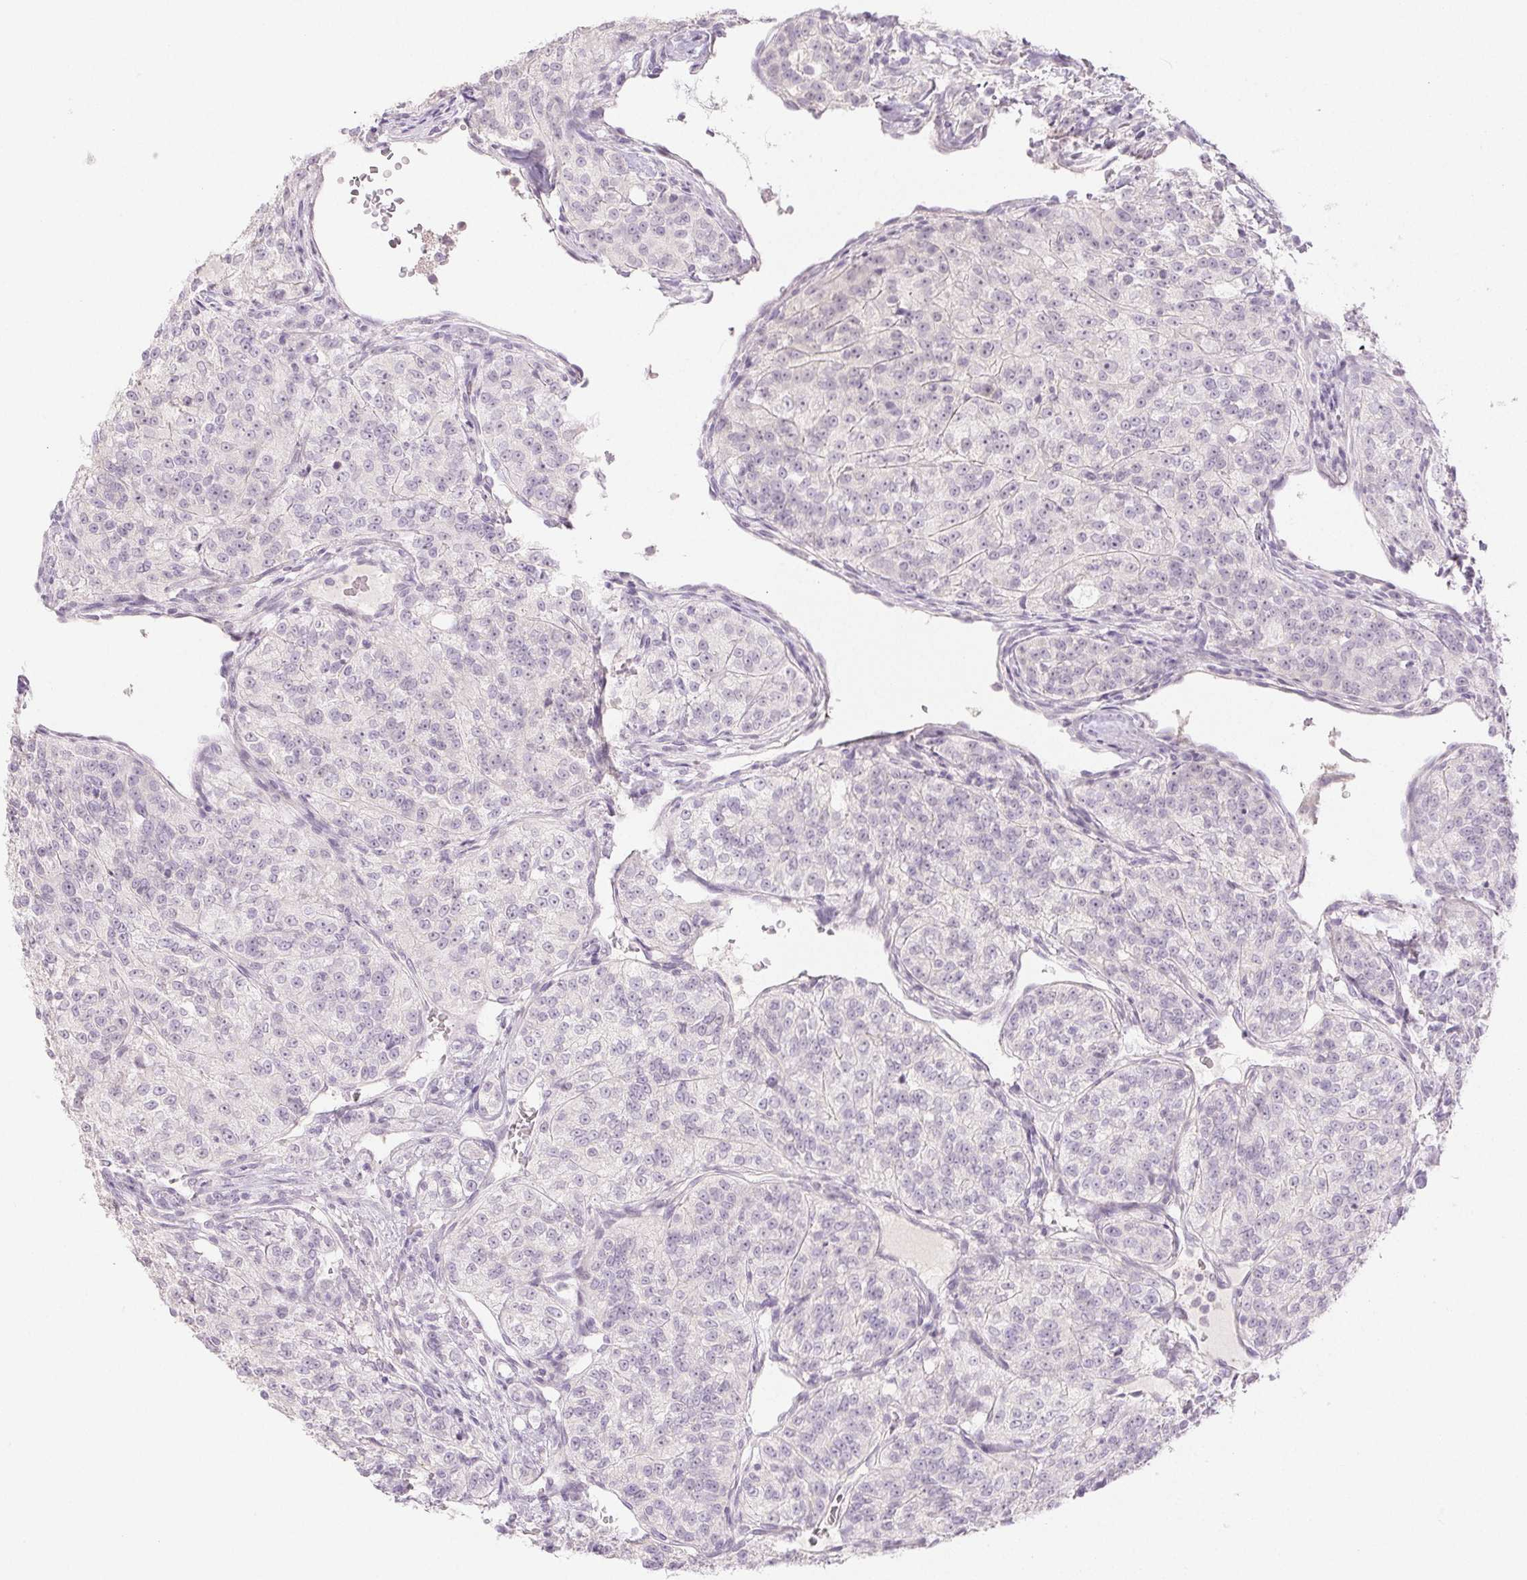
{"staining": {"intensity": "negative", "quantity": "none", "location": "none"}, "tissue": "renal cancer", "cell_type": "Tumor cells", "image_type": "cancer", "snomed": [{"axis": "morphology", "description": "Adenocarcinoma, NOS"}, {"axis": "topography", "description": "Kidney"}], "caption": "Human adenocarcinoma (renal) stained for a protein using IHC shows no staining in tumor cells.", "gene": "PI3", "patient": {"sex": "female", "age": 63}}